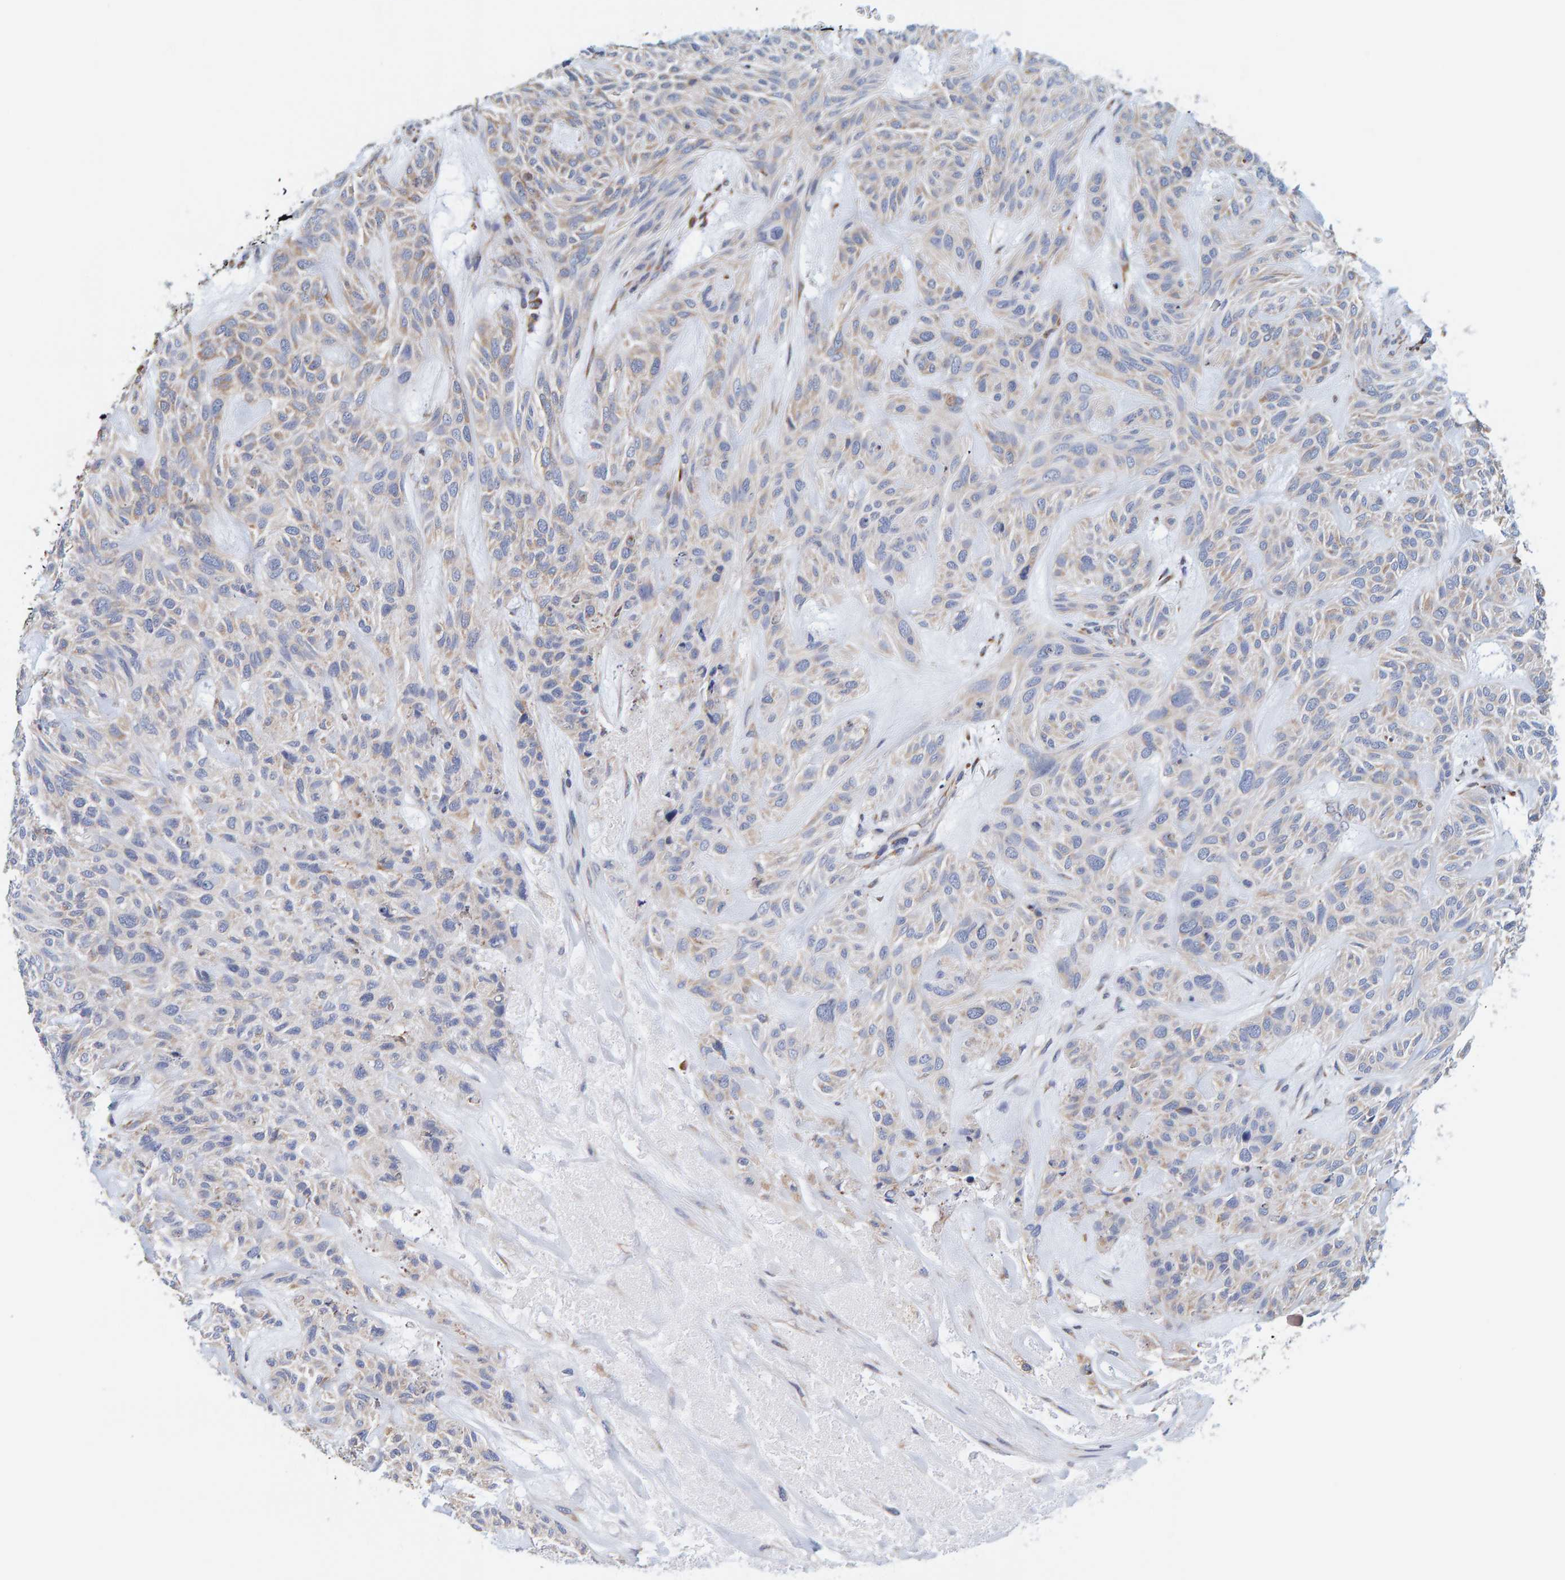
{"staining": {"intensity": "weak", "quantity": "<25%", "location": "cytoplasmic/membranous"}, "tissue": "skin cancer", "cell_type": "Tumor cells", "image_type": "cancer", "snomed": [{"axis": "morphology", "description": "Basal cell carcinoma"}, {"axis": "topography", "description": "Skin"}], "caption": "Tumor cells show no significant staining in skin cancer (basal cell carcinoma). (Immunohistochemistry, brightfield microscopy, high magnification).", "gene": "SGPL1", "patient": {"sex": "male", "age": 55}}